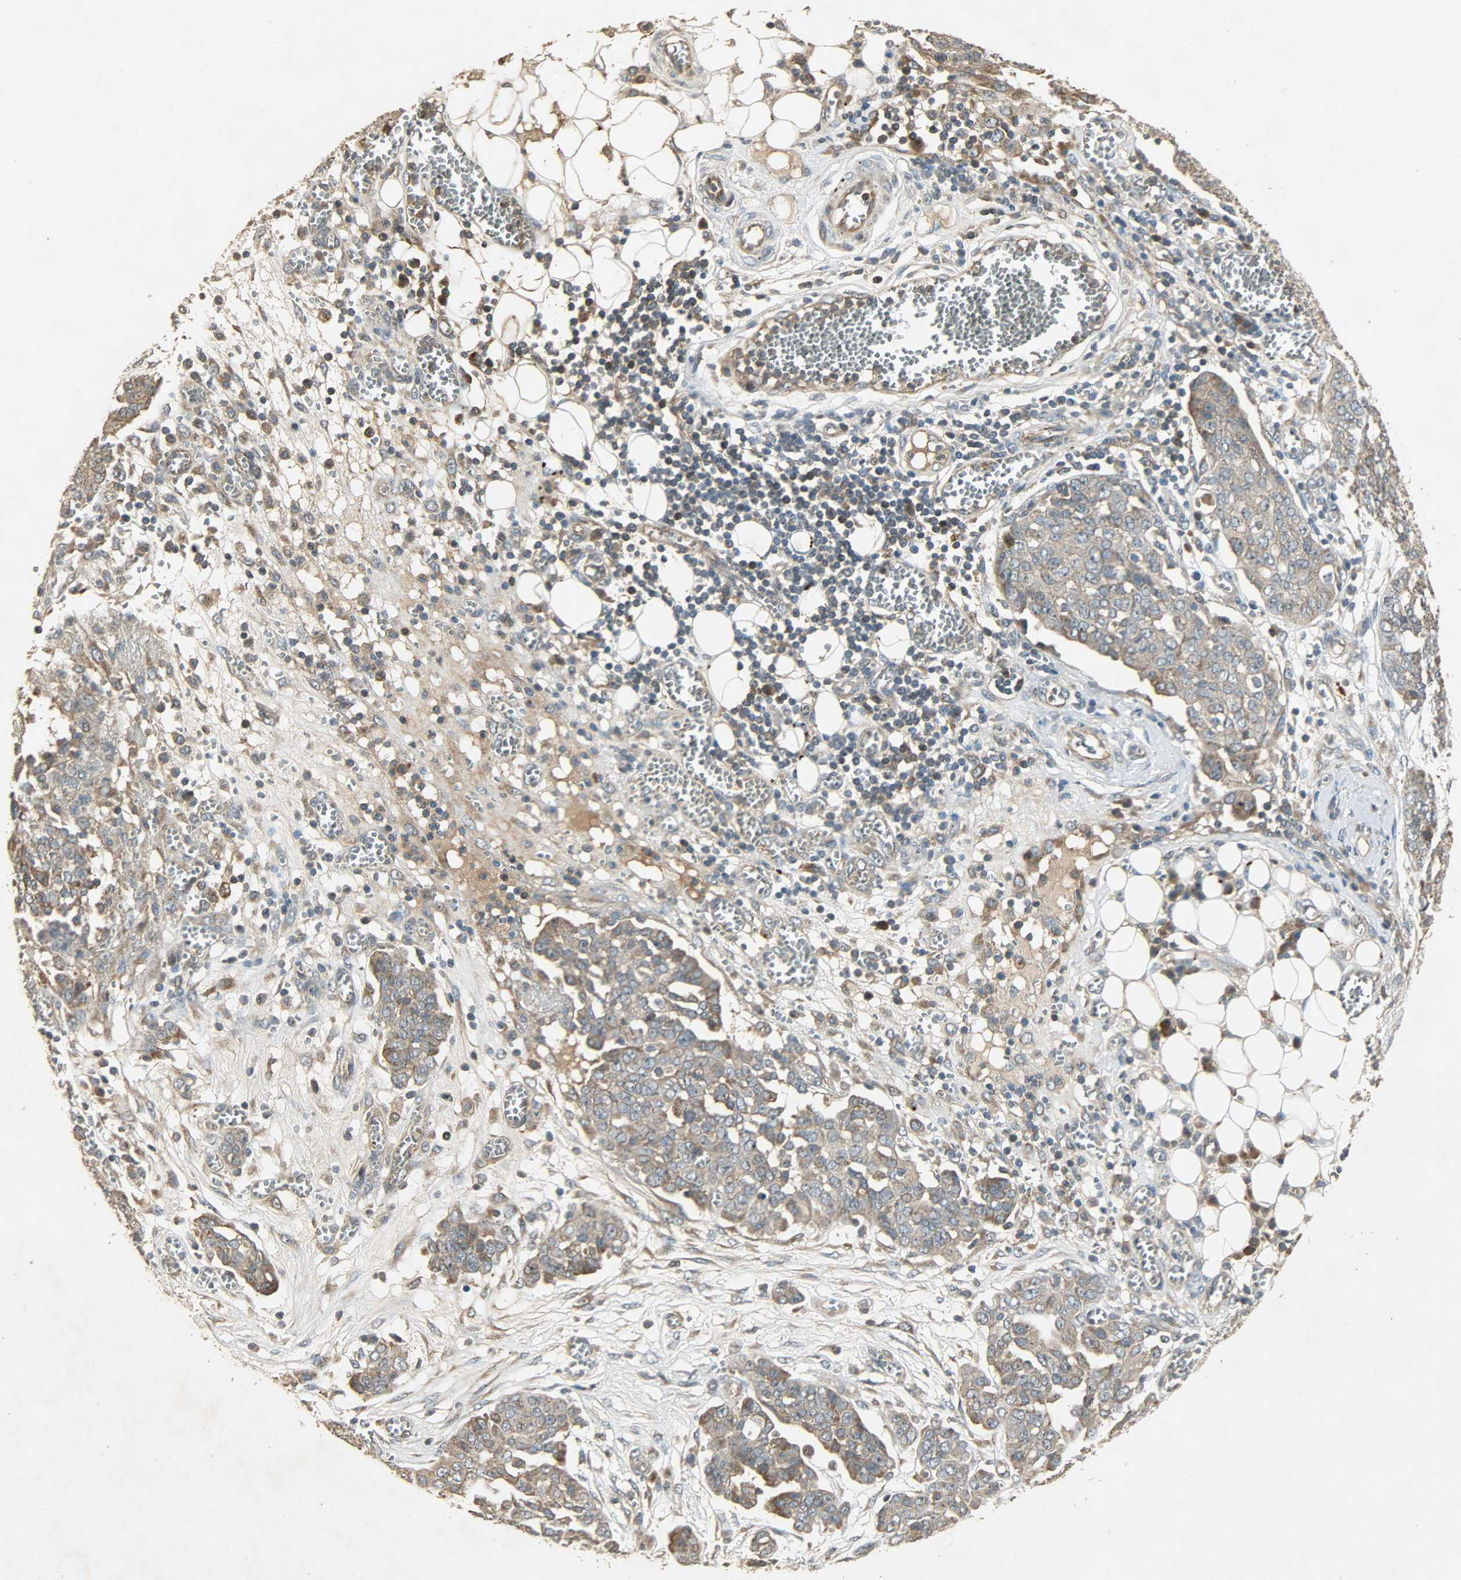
{"staining": {"intensity": "moderate", "quantity": ">75%", "location": "cytoplasmic/membranous"}, "tissue": "ovarian cancer", "cell_type": "Tumor cells", "image_type": "cancer", "snomed": [{"axis": "morphology", "description": "Cystadenocarcinoma, serous, NOS"}, {"axis": "topography", "description": "Soft tissue"}, {"axis": "topography", "description": "Ovary"}], "caption": "Protein expression analysis of human ovarian serous cystadenocarcinoma reveals moderate cytoplasmic/membranous expression in about >75% of tumor cells.", "gene": "ATP2B1", "patient": {"sex": "female", "age": 57}}